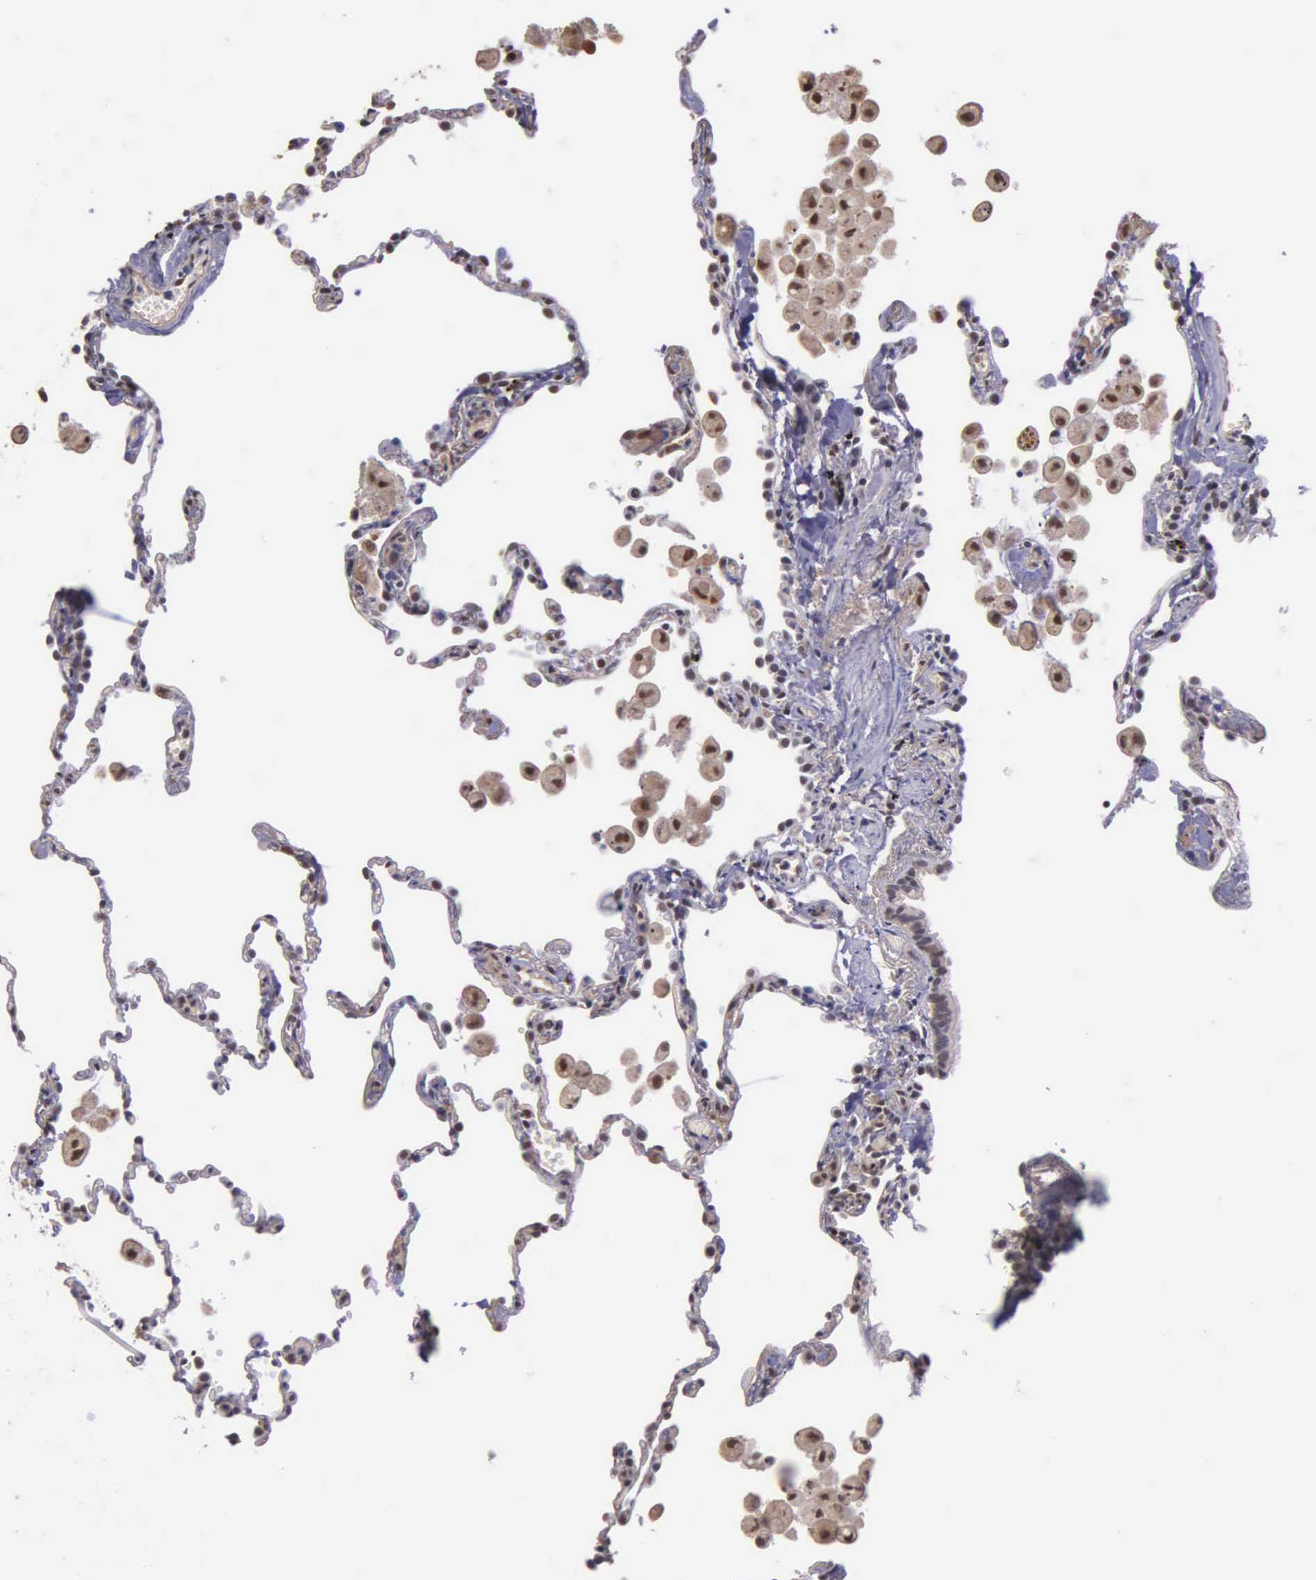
{"staining": {"intensity": "moderate", "quantity": "25%-75%", "location": "cytoplasmic/membranous,nuclear"}, "tissue": "lung", "cell_type": "Alveolar cells", "image_type": "normal", "snomed": [{"axis": "morphology", "description": "Normal tissue, NOS"}, {"axis": "topography", "description": "Lung"}], "caption": "An image showing moderate cytoplasmic/membranous,nuclear positivity in about 25%-75% of alveolar cells in benign lung, as visualized by brown immunohistochemical staining.", "gene": "PSMC1", "patient": {"sex": "male", "age": 71}}